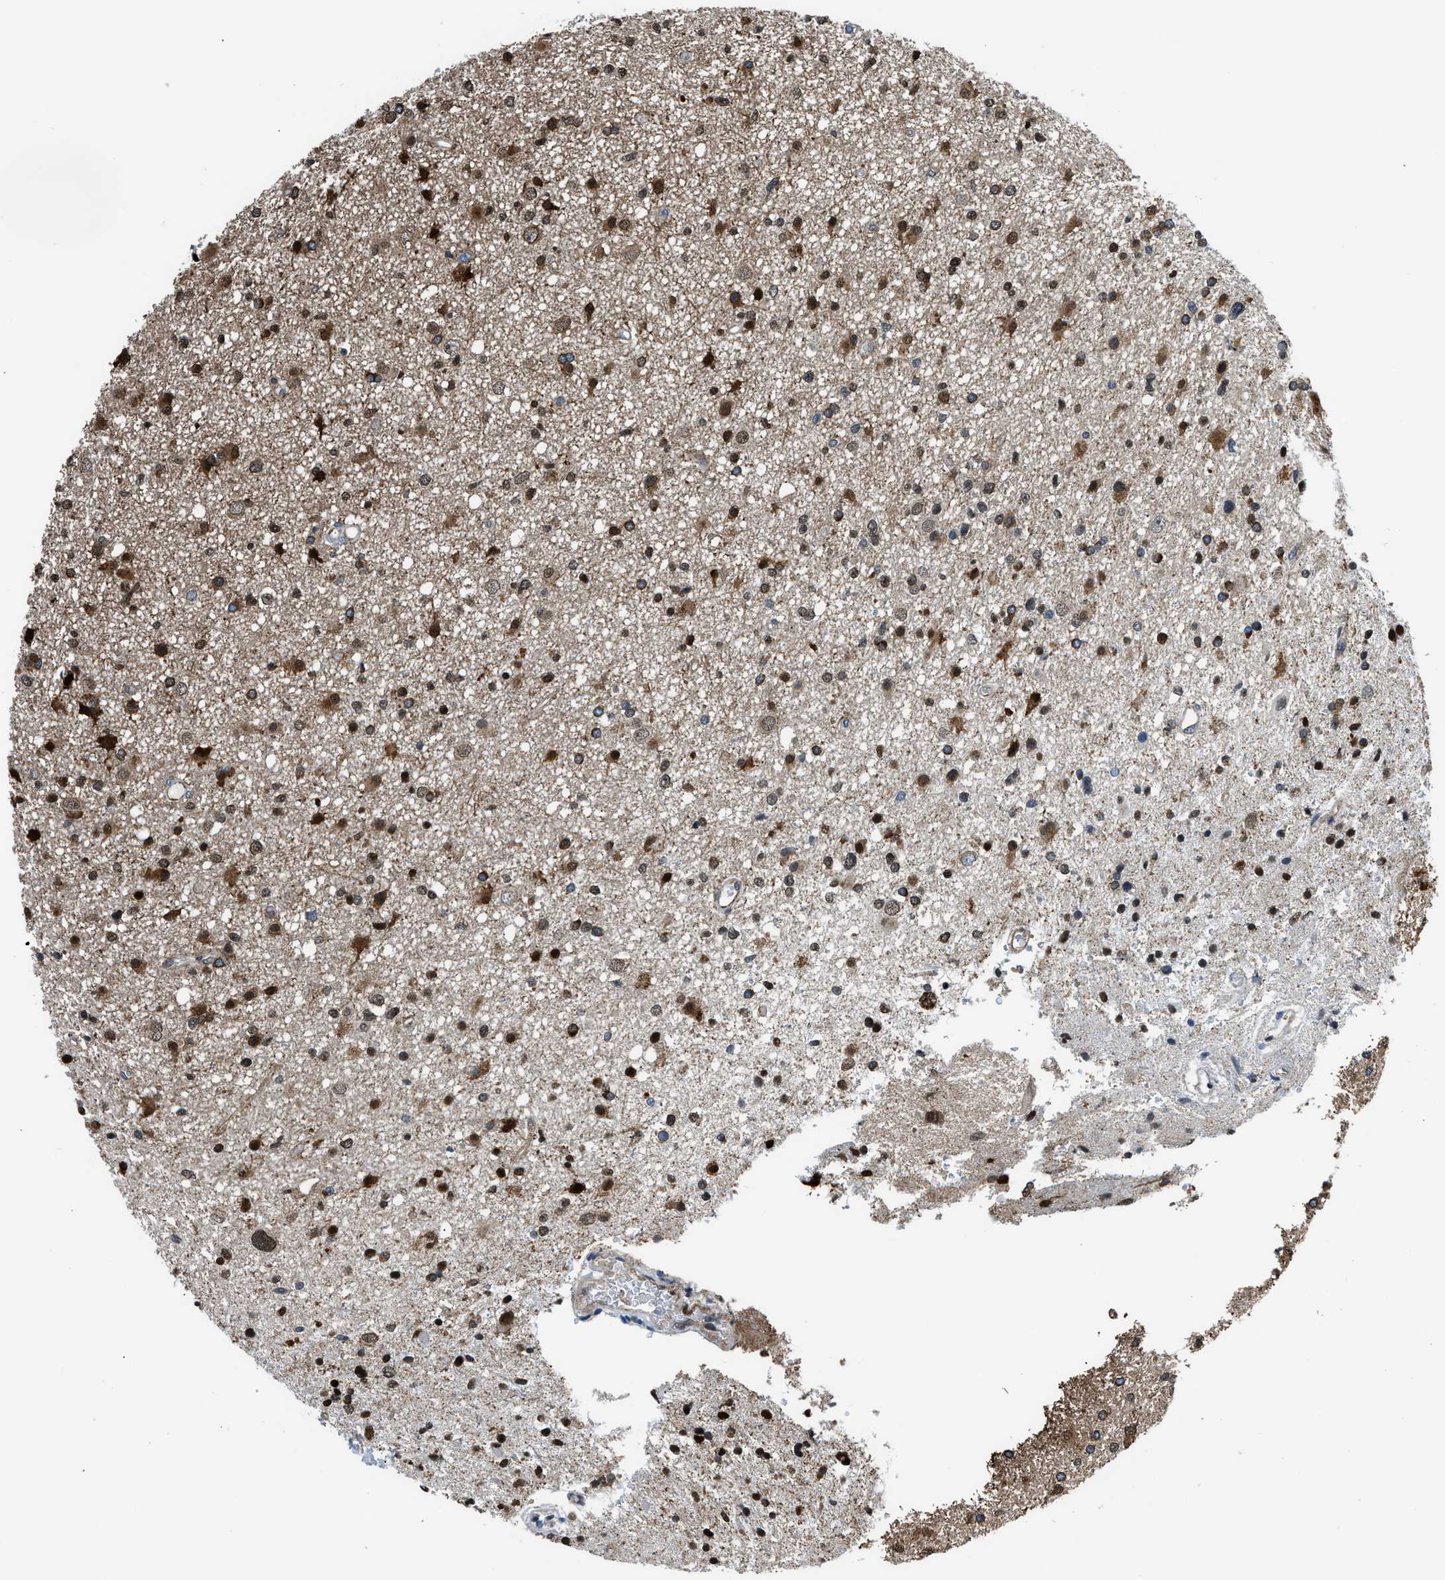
{"staining": {"intensity": "strong", "quantity": "<25%", "location": "cytoplasmic/membranous,nuclear"}, "tissue": "glioma", "cell_type": "Tumor cells", "image_type": "cancer", "snomed": [{"axis": "morphology", "description": "Glioma, malignant, High grade"}, {"axis": "topography", "description": "Brain"}], "caption": "High-power microscopy captured an IHC micrograph of glioma, revealing strong cytoplasmic/membranous and nuclear expression in approximately <25% of tumor cells. (DAB (3,3'-diaminobenzidine) IHC, brown staining for protein, blue staining for nuclei).", "gene": "YWHAE", "patient": {"sex": "male", "age": 33}}